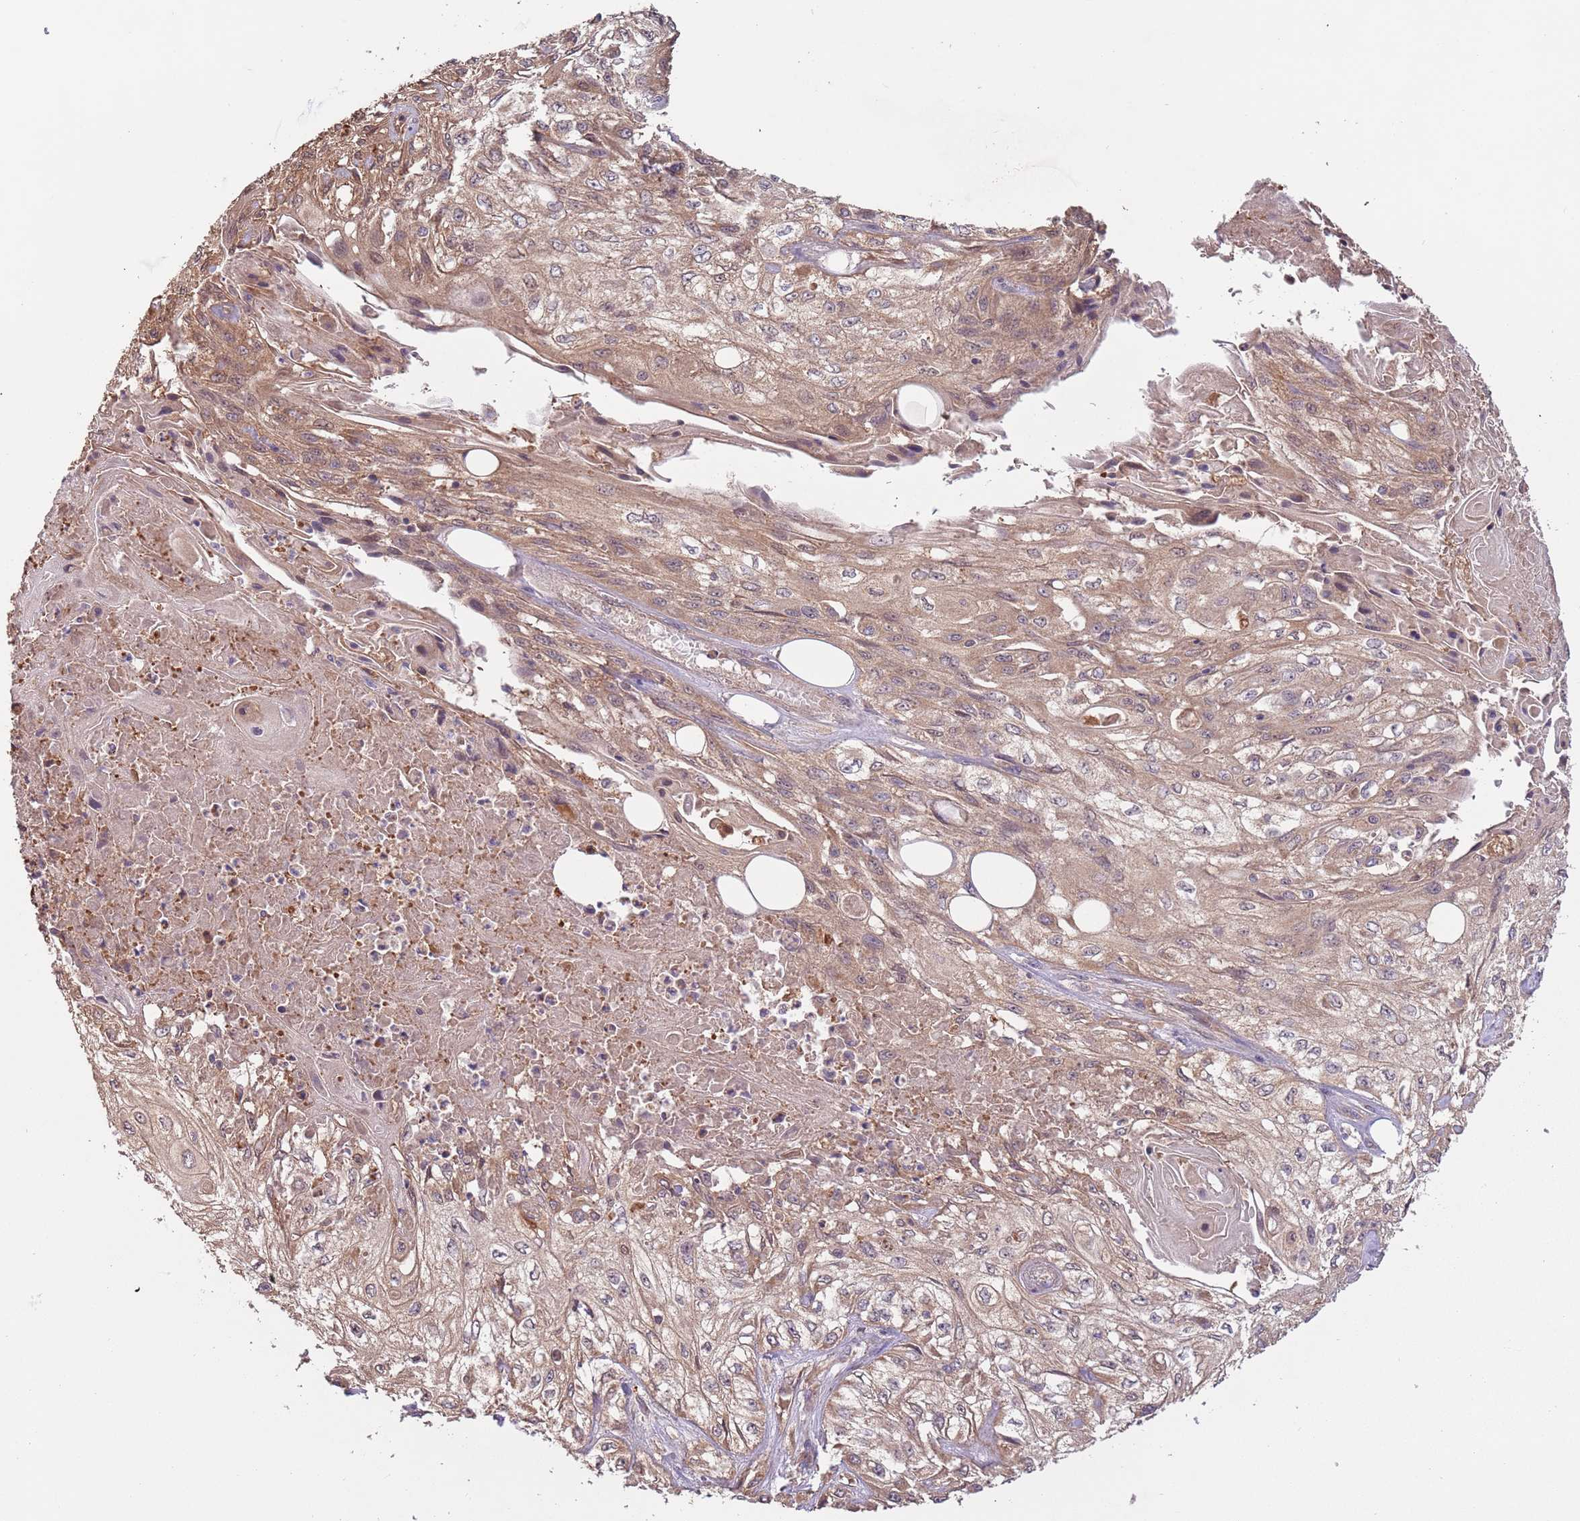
{"staining": {"intensity": "moderate", "quantity": ">75%", "location": "cytoplasmic/membranous"}, "tissue": "skin cancer", "cell_type": "Tumor cells", "image_type": "cancer", "snomed": [{"axis": "morphology", "description": "Squamous cell carcinoma, NOS"}, {"axis": "morphology", "description": "Squamous cell carcinoma, metastatic, NOS"}, {"axis": "topography", "description": "Skin"}, {"axis": "topography", "description": "Lymph node"}], "caption": "Moderate cytoplasmic/membranous protein expression is appreciated in about >75% of tumor cells in metastatic squamous cell carcinoma (skin). Nuclei are stained in blue.", "gene": "FECH", "patient": {"sex": "male", "age": 75}}